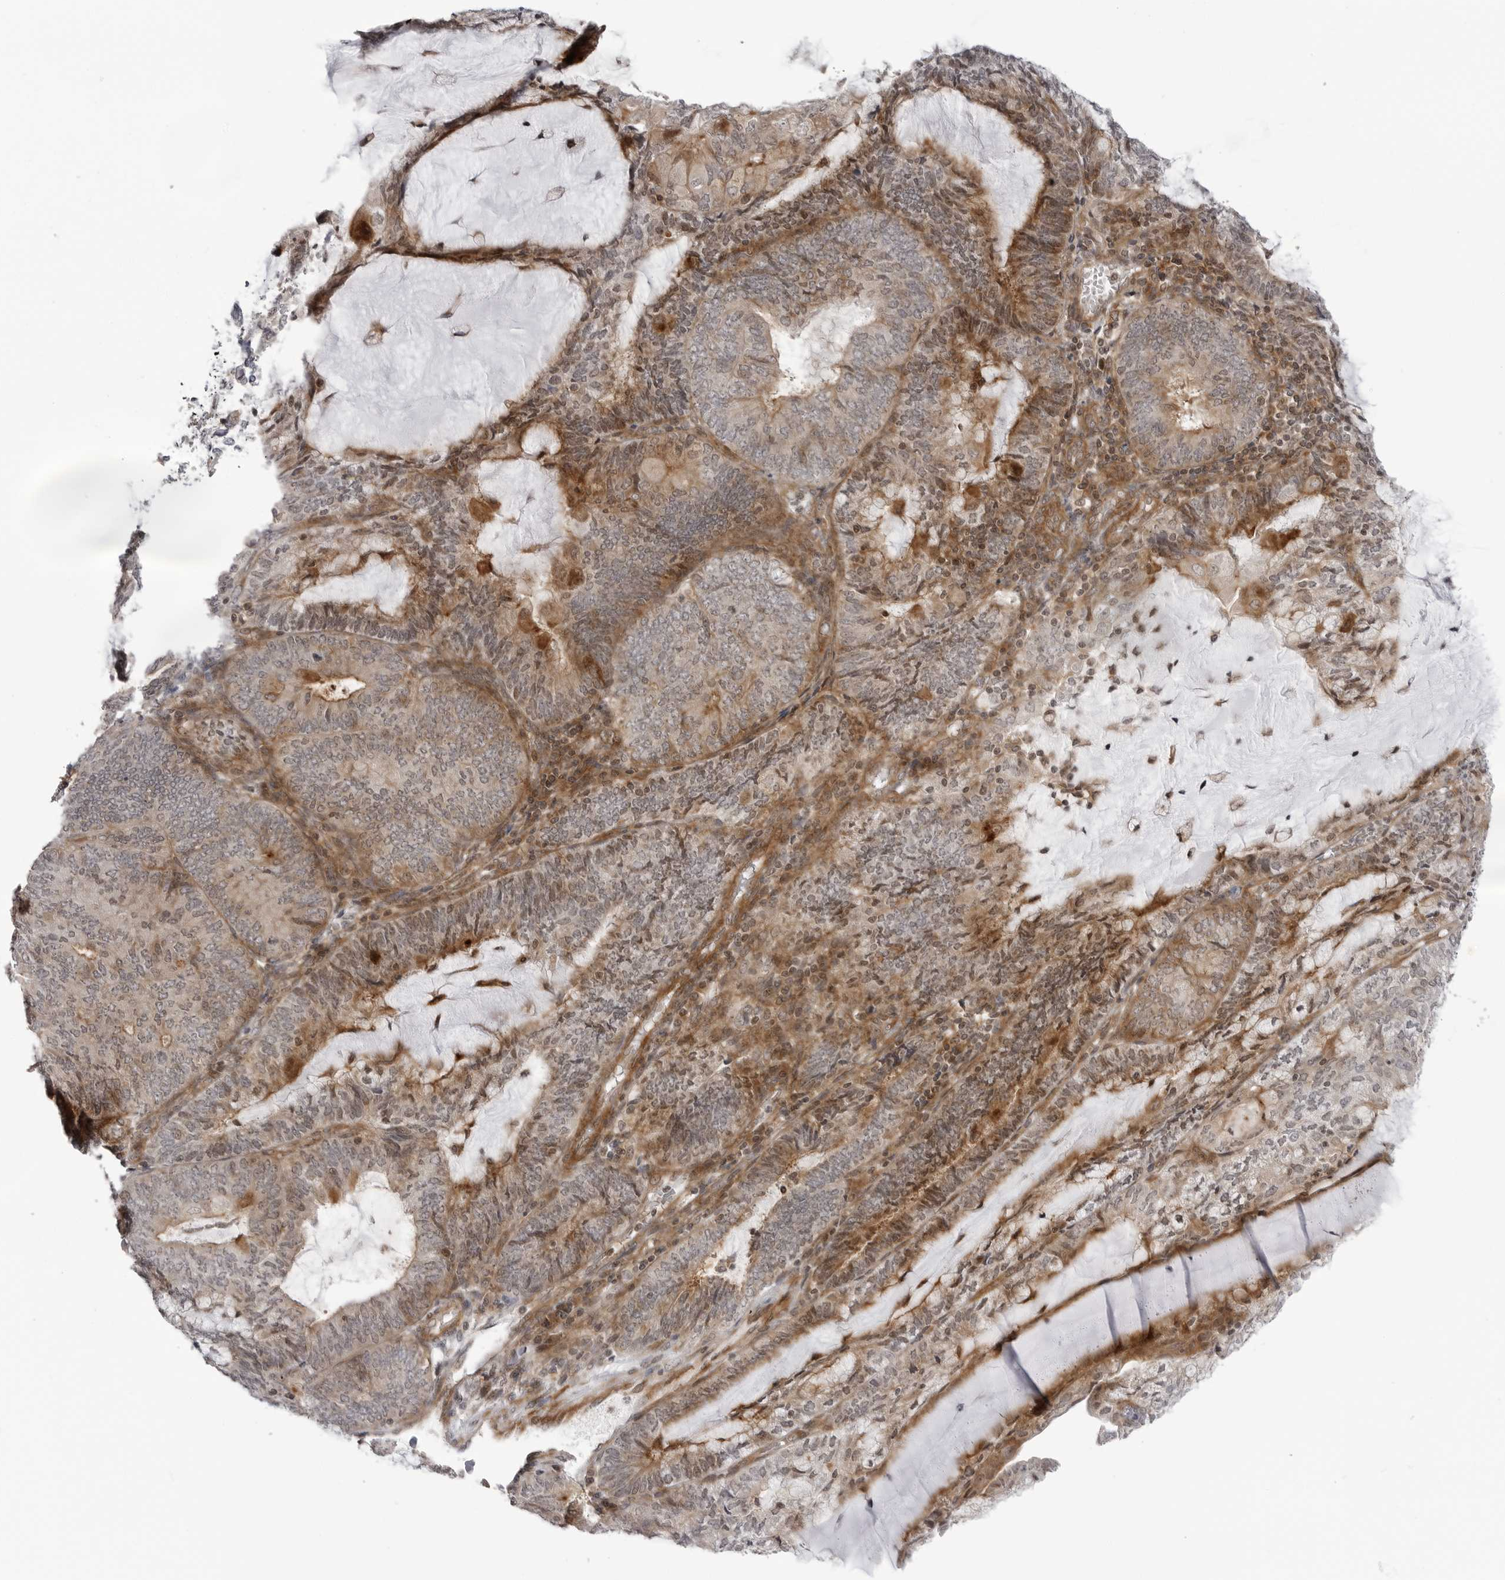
{"staining": {"intensity": "weak", "quantity": "25%-75%", "location": "cytoplasmic/membranous"}, "tissue": "endometrial cancer", "cell_type": "Tumor cells", "image_type": "cancer", "snomed": [{"axis": "morphology", "description": "Adenocarcinoma, NOS"}, {"axis": "topography", "description": "Endometrium"}], "caption": "Immunohistochemistry photomicrograph of neoplastic tissue: endometrial cancer stained using immunohistochemistry shows low levels of weak protein expression localized specifically in the cytoplasmic/membranous of tumor cells, appearing as a cytoplasmic/membranous brown color.", "gene": "ADAMTS5", "patient": {"sex": "female", "age": 81}}